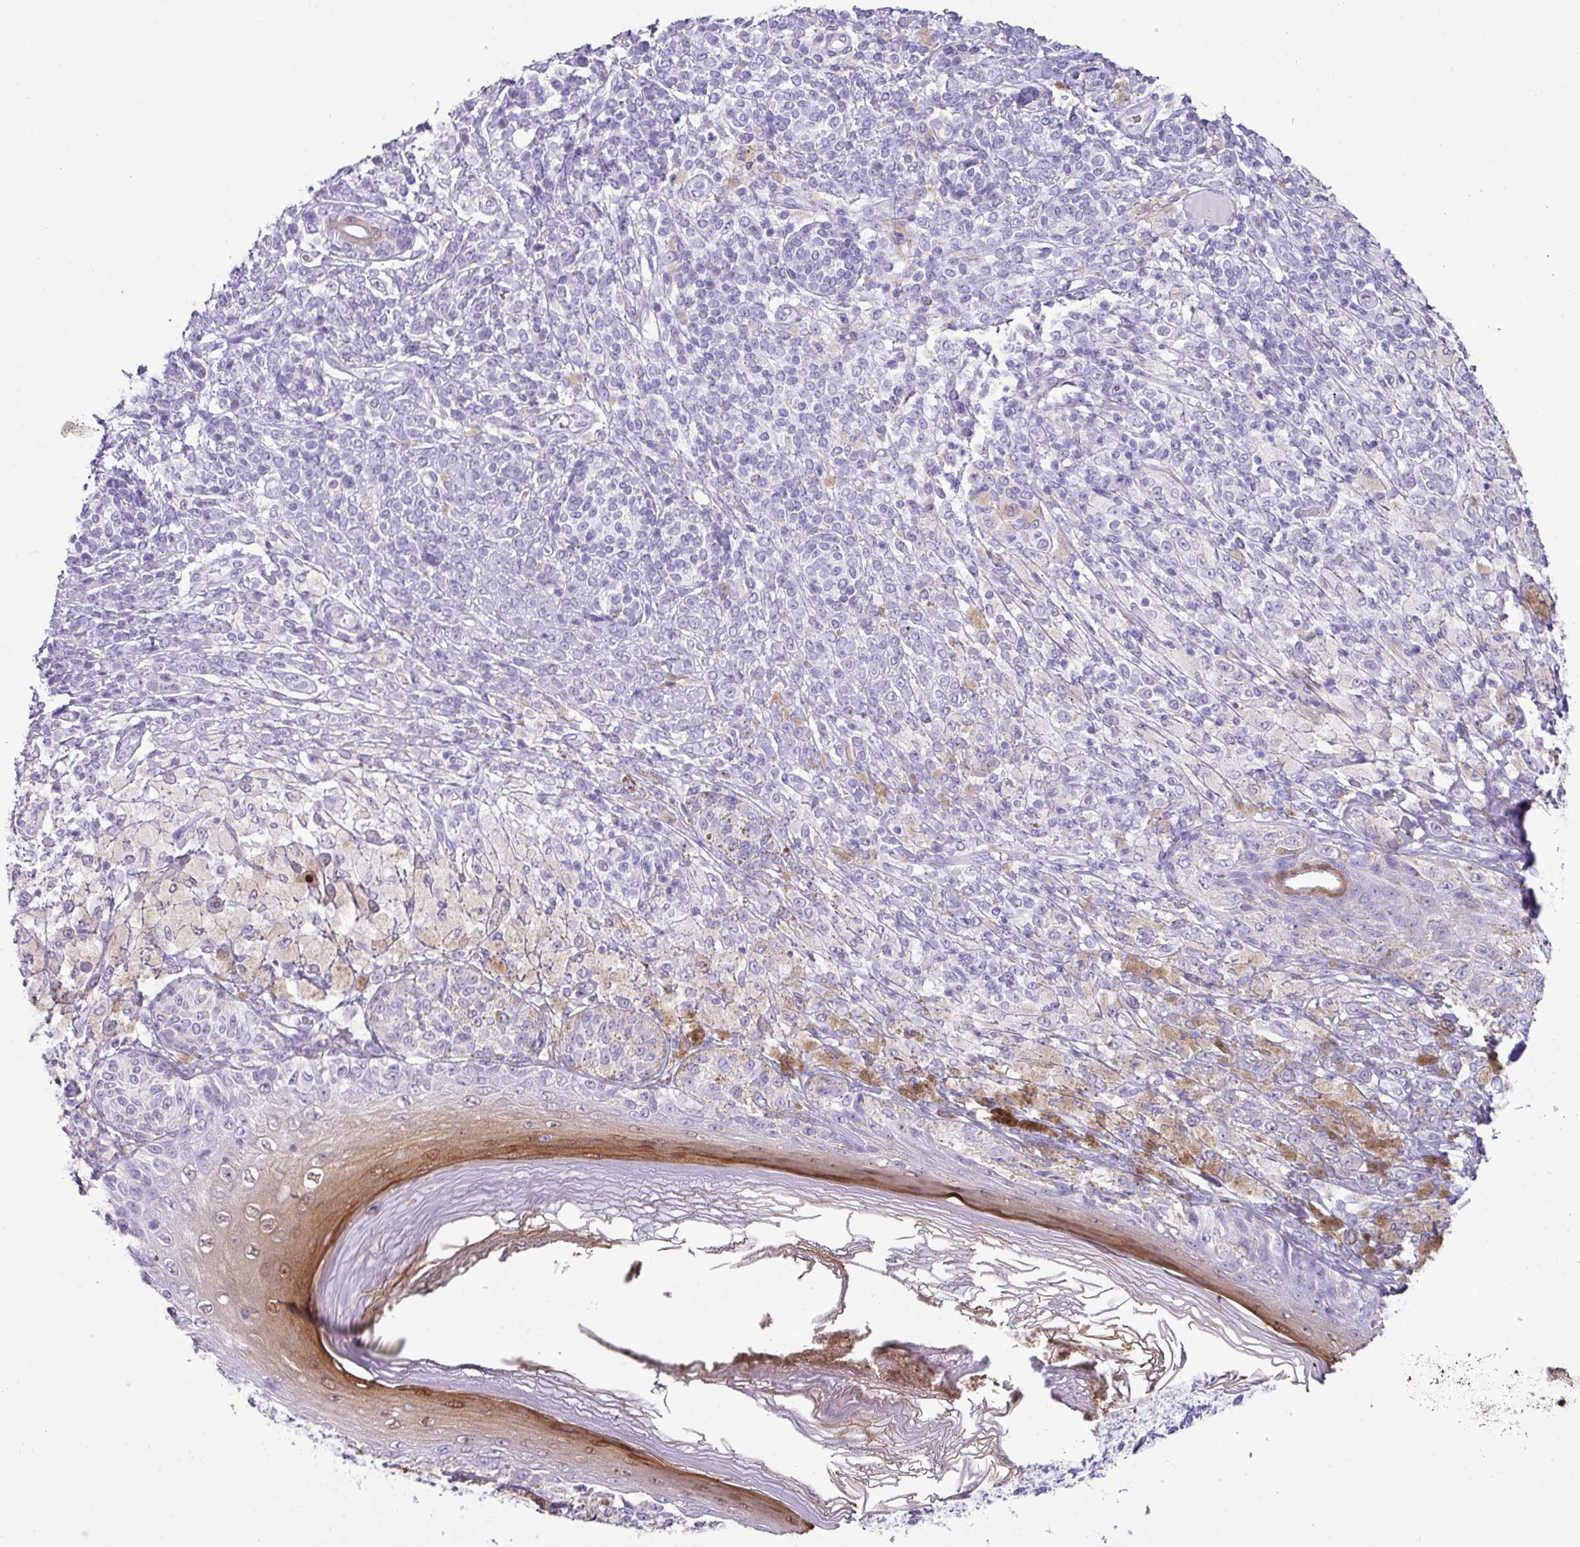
{"staining": {"intensity": "negative", "quantity": "none", "location": "none"}, "tissue": "melanoma", "cell_type": "Tumor cells", "image_type": "cancer", "snomed": [{"axis": "morphology", "description": "Malignant melanoma, NOS"}, {"axis": "topography", "description": "Skin"}], "caption": "Immunohistochemical staining of malignant melanoma demonstrates no significant expression in tumor cells.", "gene": "NCCRP1", "patient": {"sex": "male", "age": 42}}